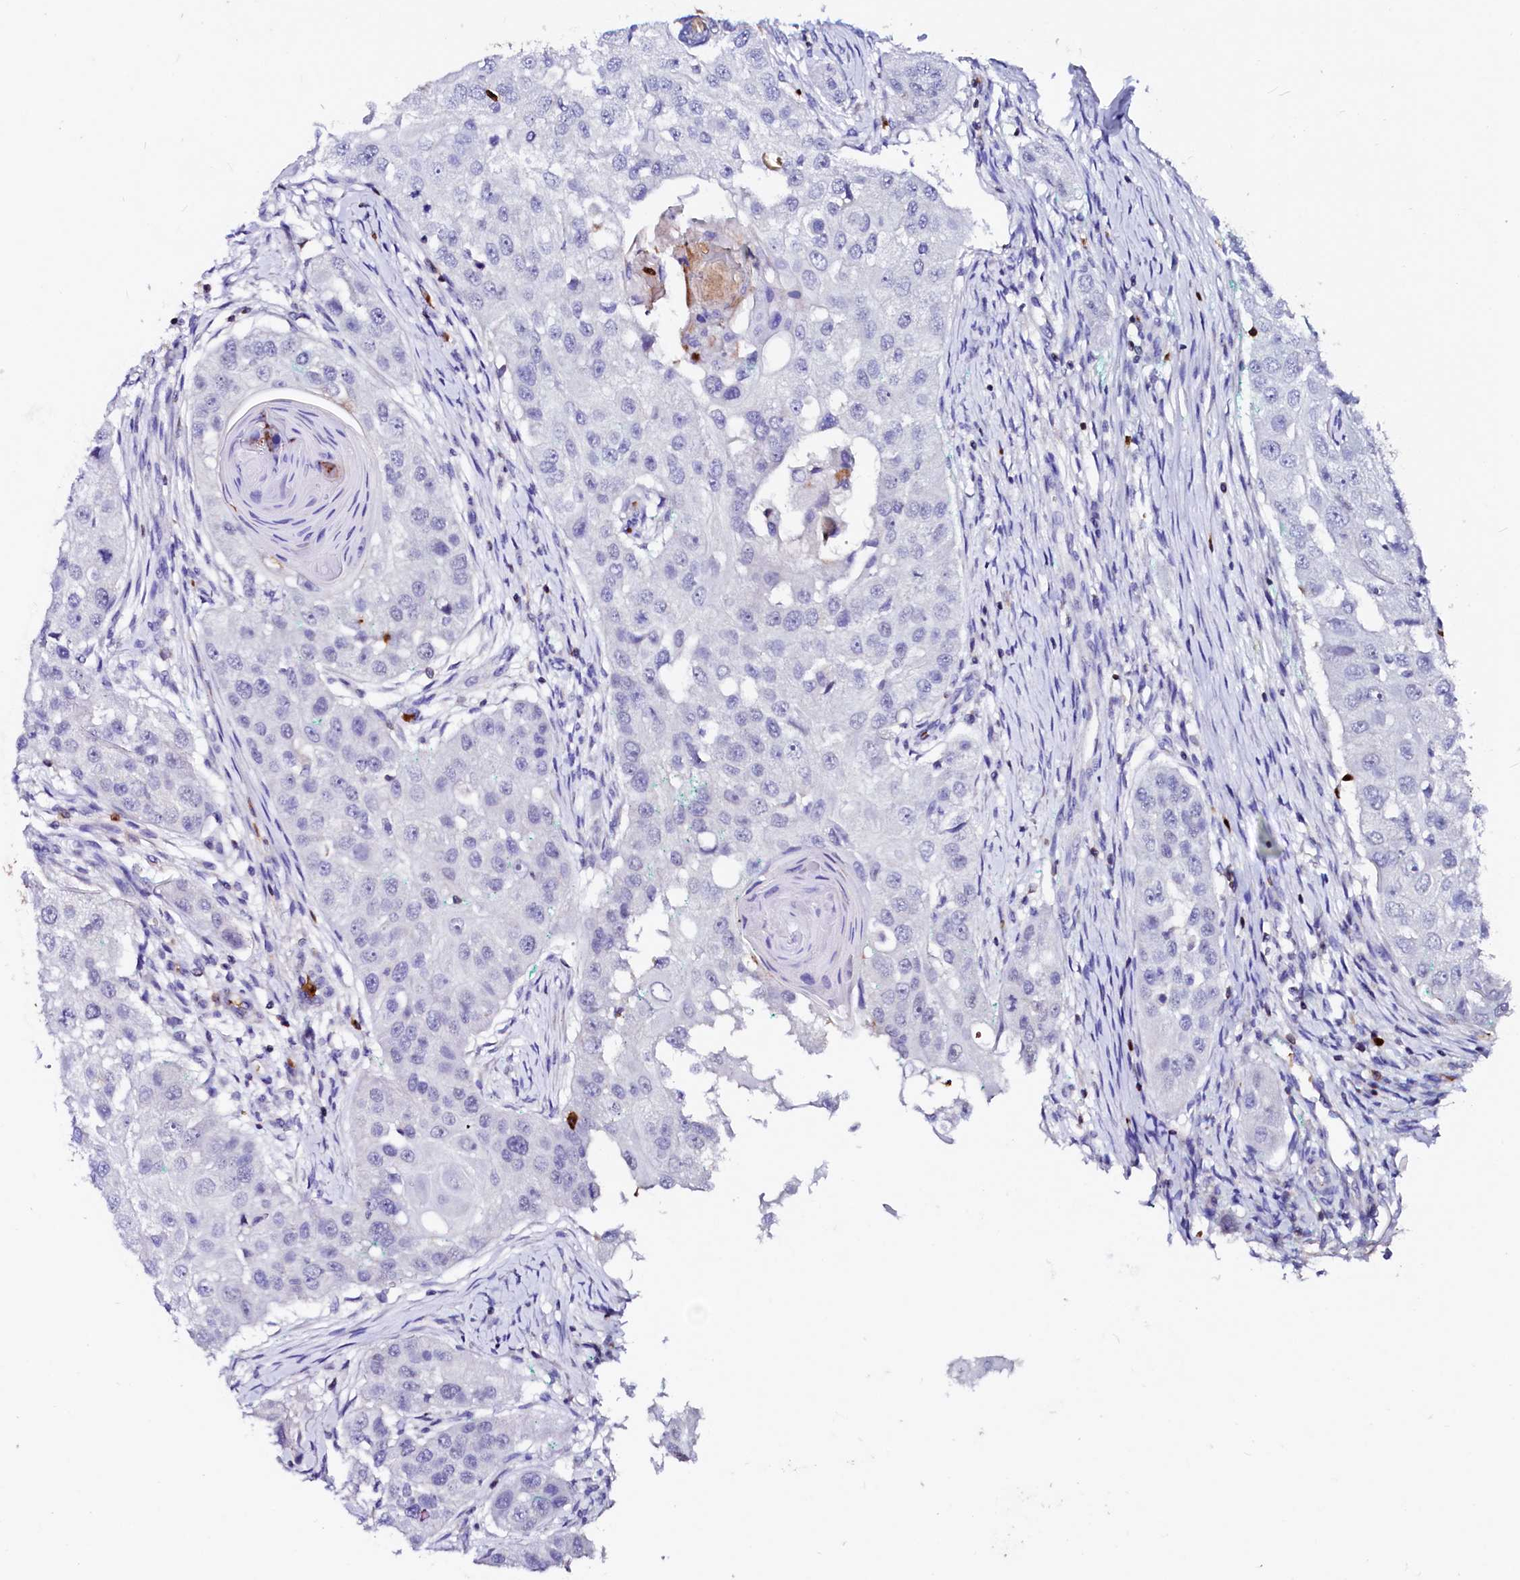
{"staining": {"intensity": "negative", "quantity": "none", "location": "none"}, "tissue": "head and neck cancer", "cell_type": "Tumor cells", "image_type": "cancer", "snomed": [{"axis": "morphology", "description": "Normal tissue, NOS"}, {"axis": "morphology", "description": "Squamous cell carcinoma, NOS"}, {"axis": "topography", "description": "Skeletal muscle"}, {"axis": "topography", "description": "Head-Neck"}], "caption": "This is a photomicrograph of immunohistochemistry staining of head and neck squamous cell carcinoma, which shows no staining in tumor cells.", "gene": "RAB27A", "patient": {"sex": "male", "age": 51}}